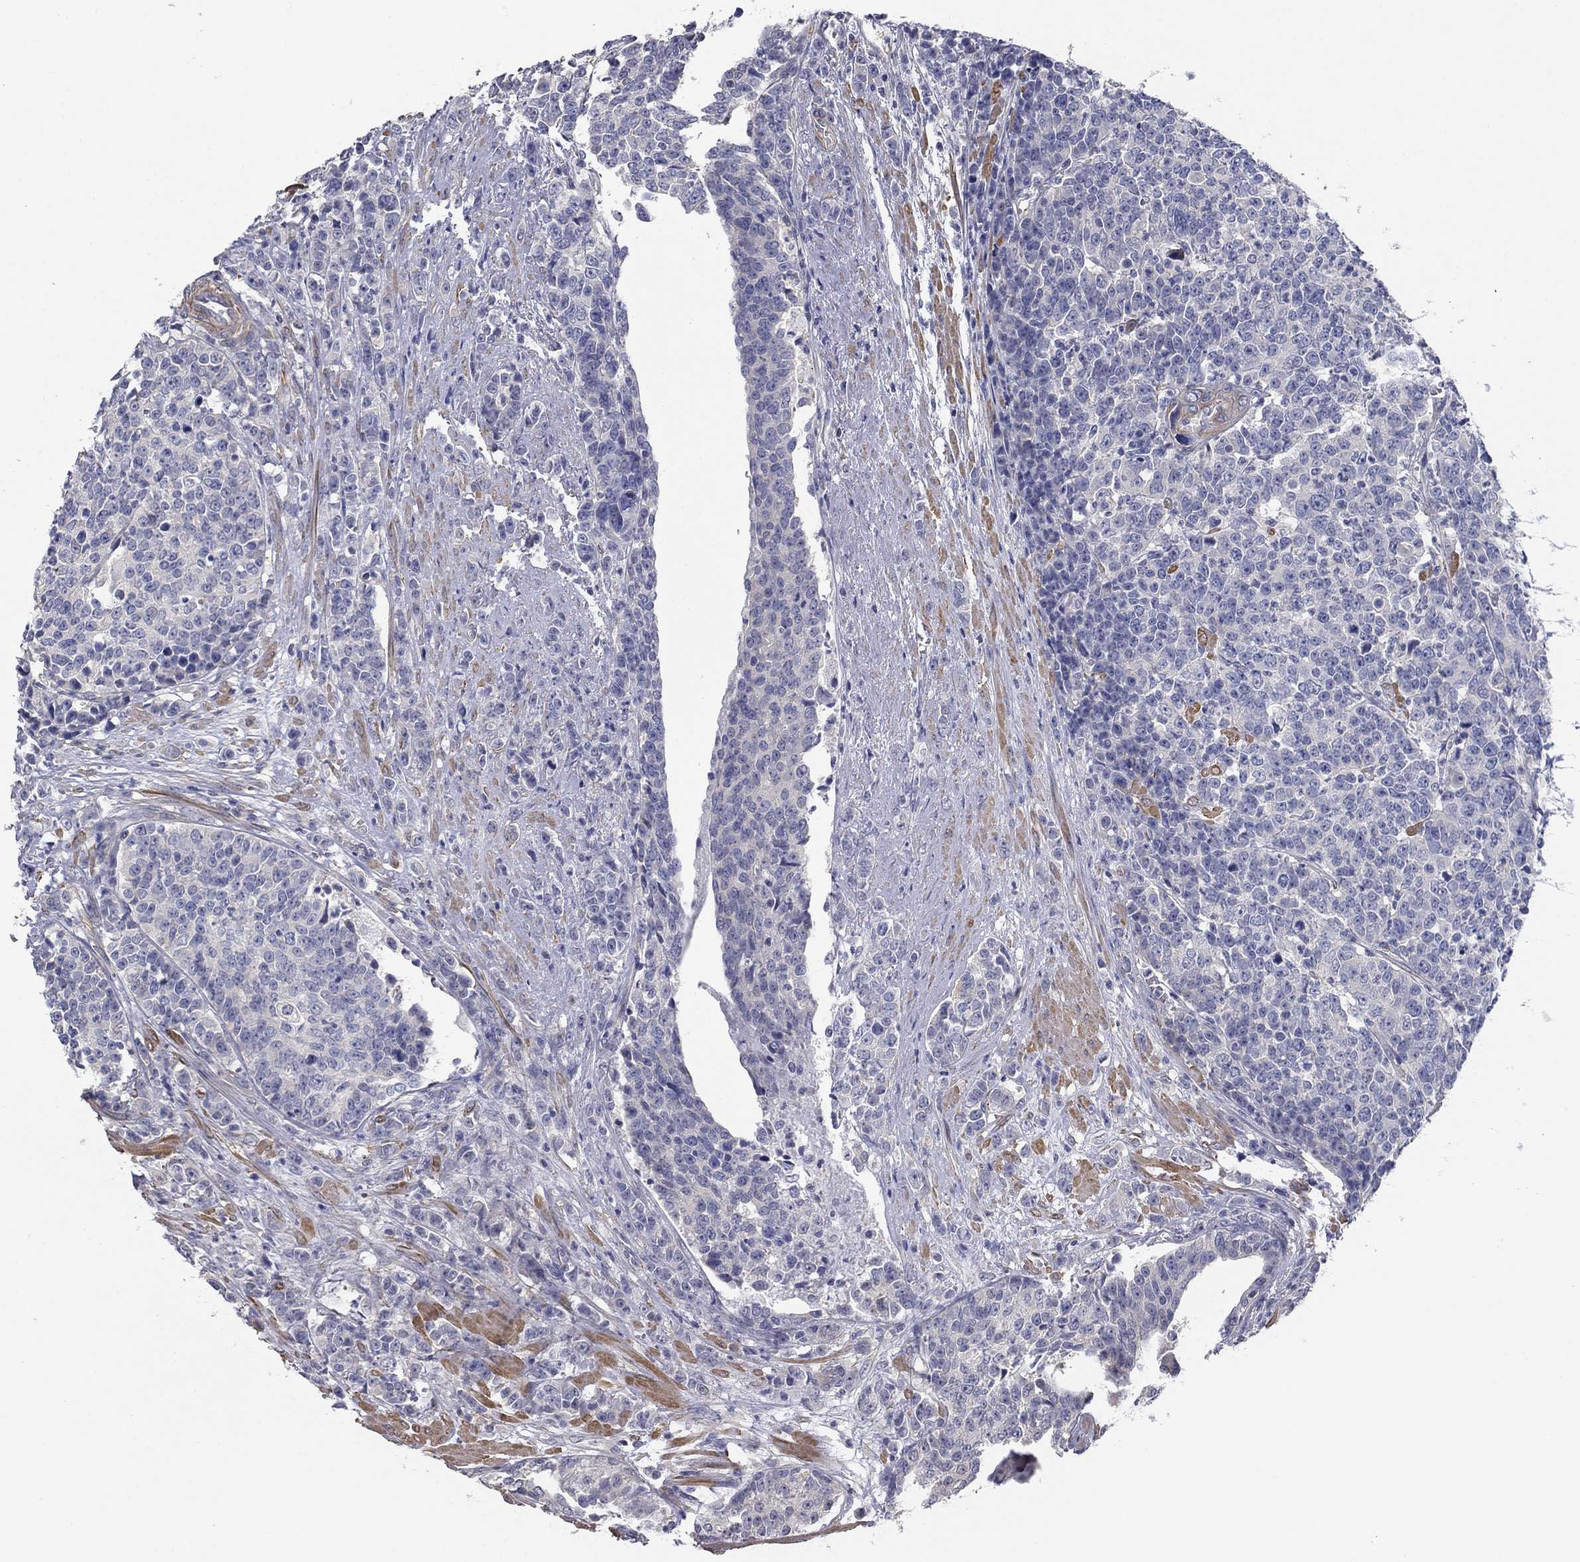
{"staining": {"intensity": "negative", "quantity": "none", "location": "none"}, "tissue": "prostate cancer", "cell_type": "Tumor cells", "image_type": "cancer", "snomed": [{"axis": "morphology", "description": "Adenocarcinoma, NOS"}, {"axis": "topography", "description": "Prostate"}], "caption": "High power microscopy photomicrograph of an immunohistochemistry image of adenocarcinoma (prostate), revealing no significant expression in tumor cells.", "gene": "GRK7", "patient": {"sex": "male", "age": 67}}